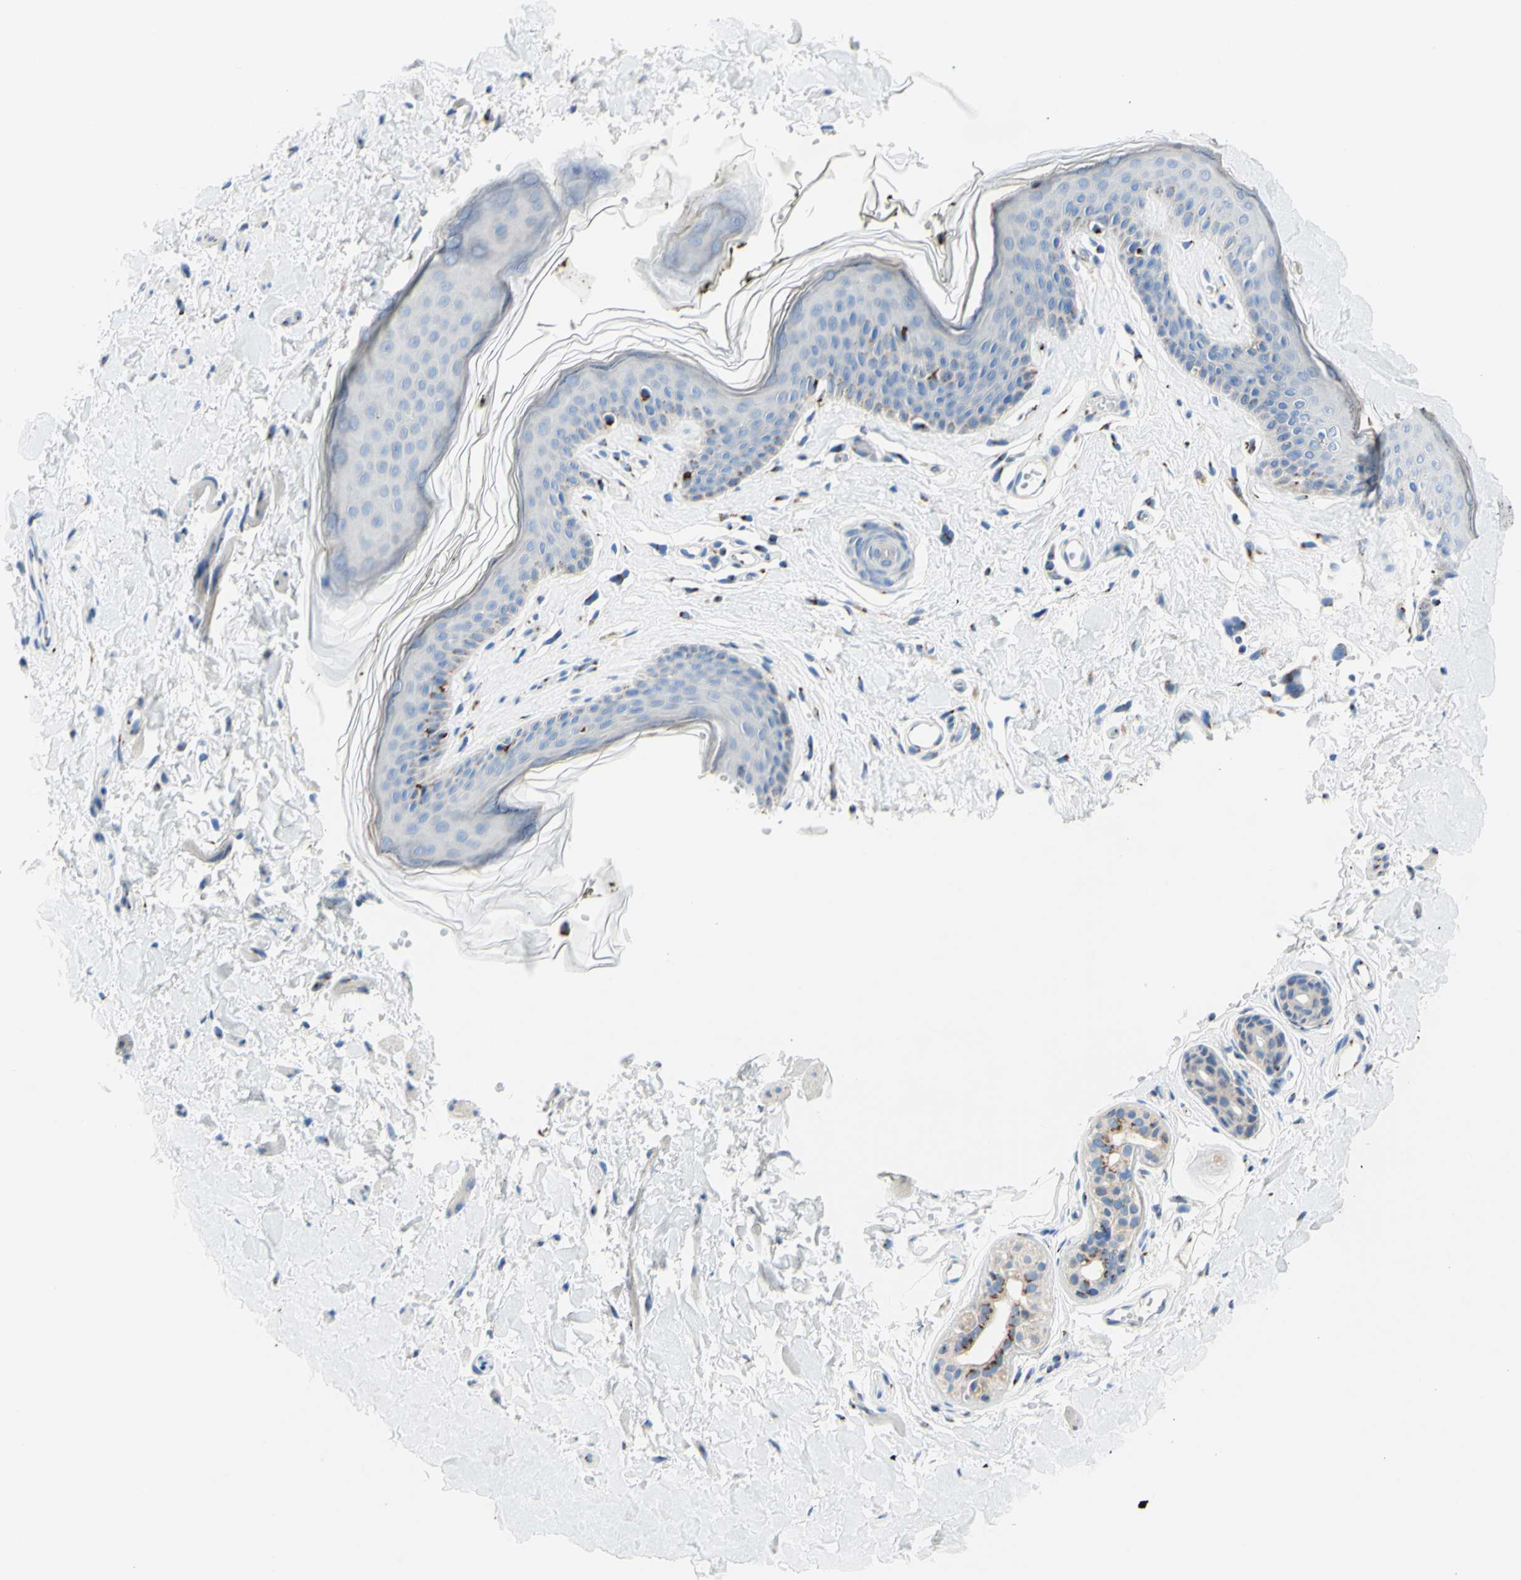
{"staining": {"intensity": "weak", "quantity": "<25%", "location": "cytoplasmic/membranous"}, "tissue": "skin", "cell_type": "Epidermal cells", "image_type": "normal", "snomed": [{"axis": "morphology", "description": "Normal tissue, NOS"}, {"axis": "morphology", "description": "Inflammation, NOS"}, {"axis": "topography", "description": "Vulva"}], "caption": "An immunohistochemistry (IHC) micrograph of normal skin is shown. There is no staining in epidermal cells of skin.", "gene": "GALNT2", "patient": {"sex": "female", "age": 84}}